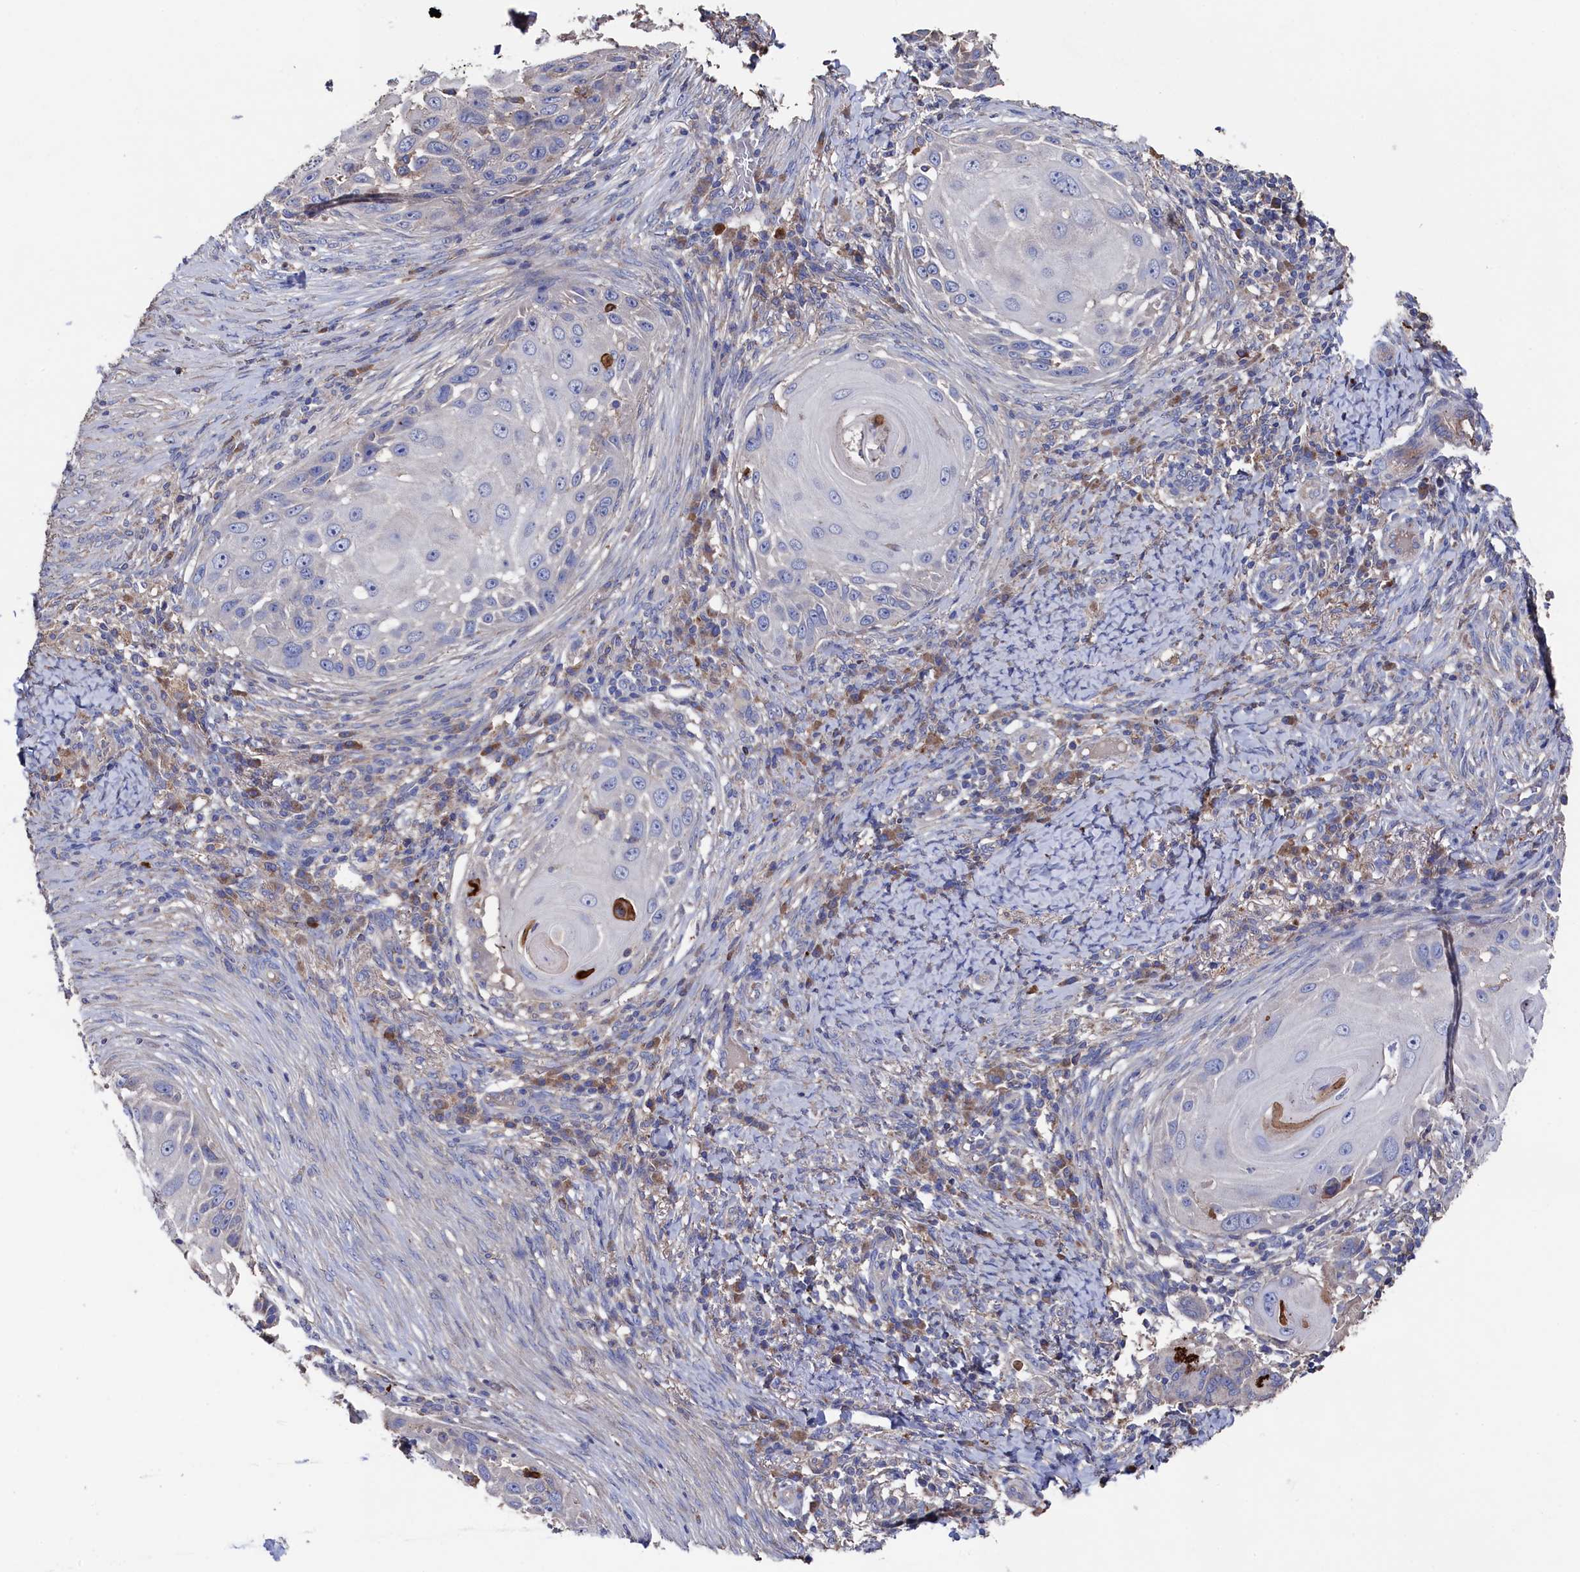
{"staining": {"intensity": "negative", "quantity": "none", "location": "none"}, "tissue": "skin cancer", "cell_type": "Tumor cells", "image_type": "cancer", "snomed": [{"axis": "morphology", "description": "Squamous cell carcinoma, NOS"}, {"axis": "topography", "description": "Skin"}], "caption": "A high-resolution histopathology image shows IHC staining of skin cancer (squamous cell carcinoma), which demonstrates no significant expression in tumor cells.", "gene": "TK2", "patient": {"sex": "female", "age": 44}}